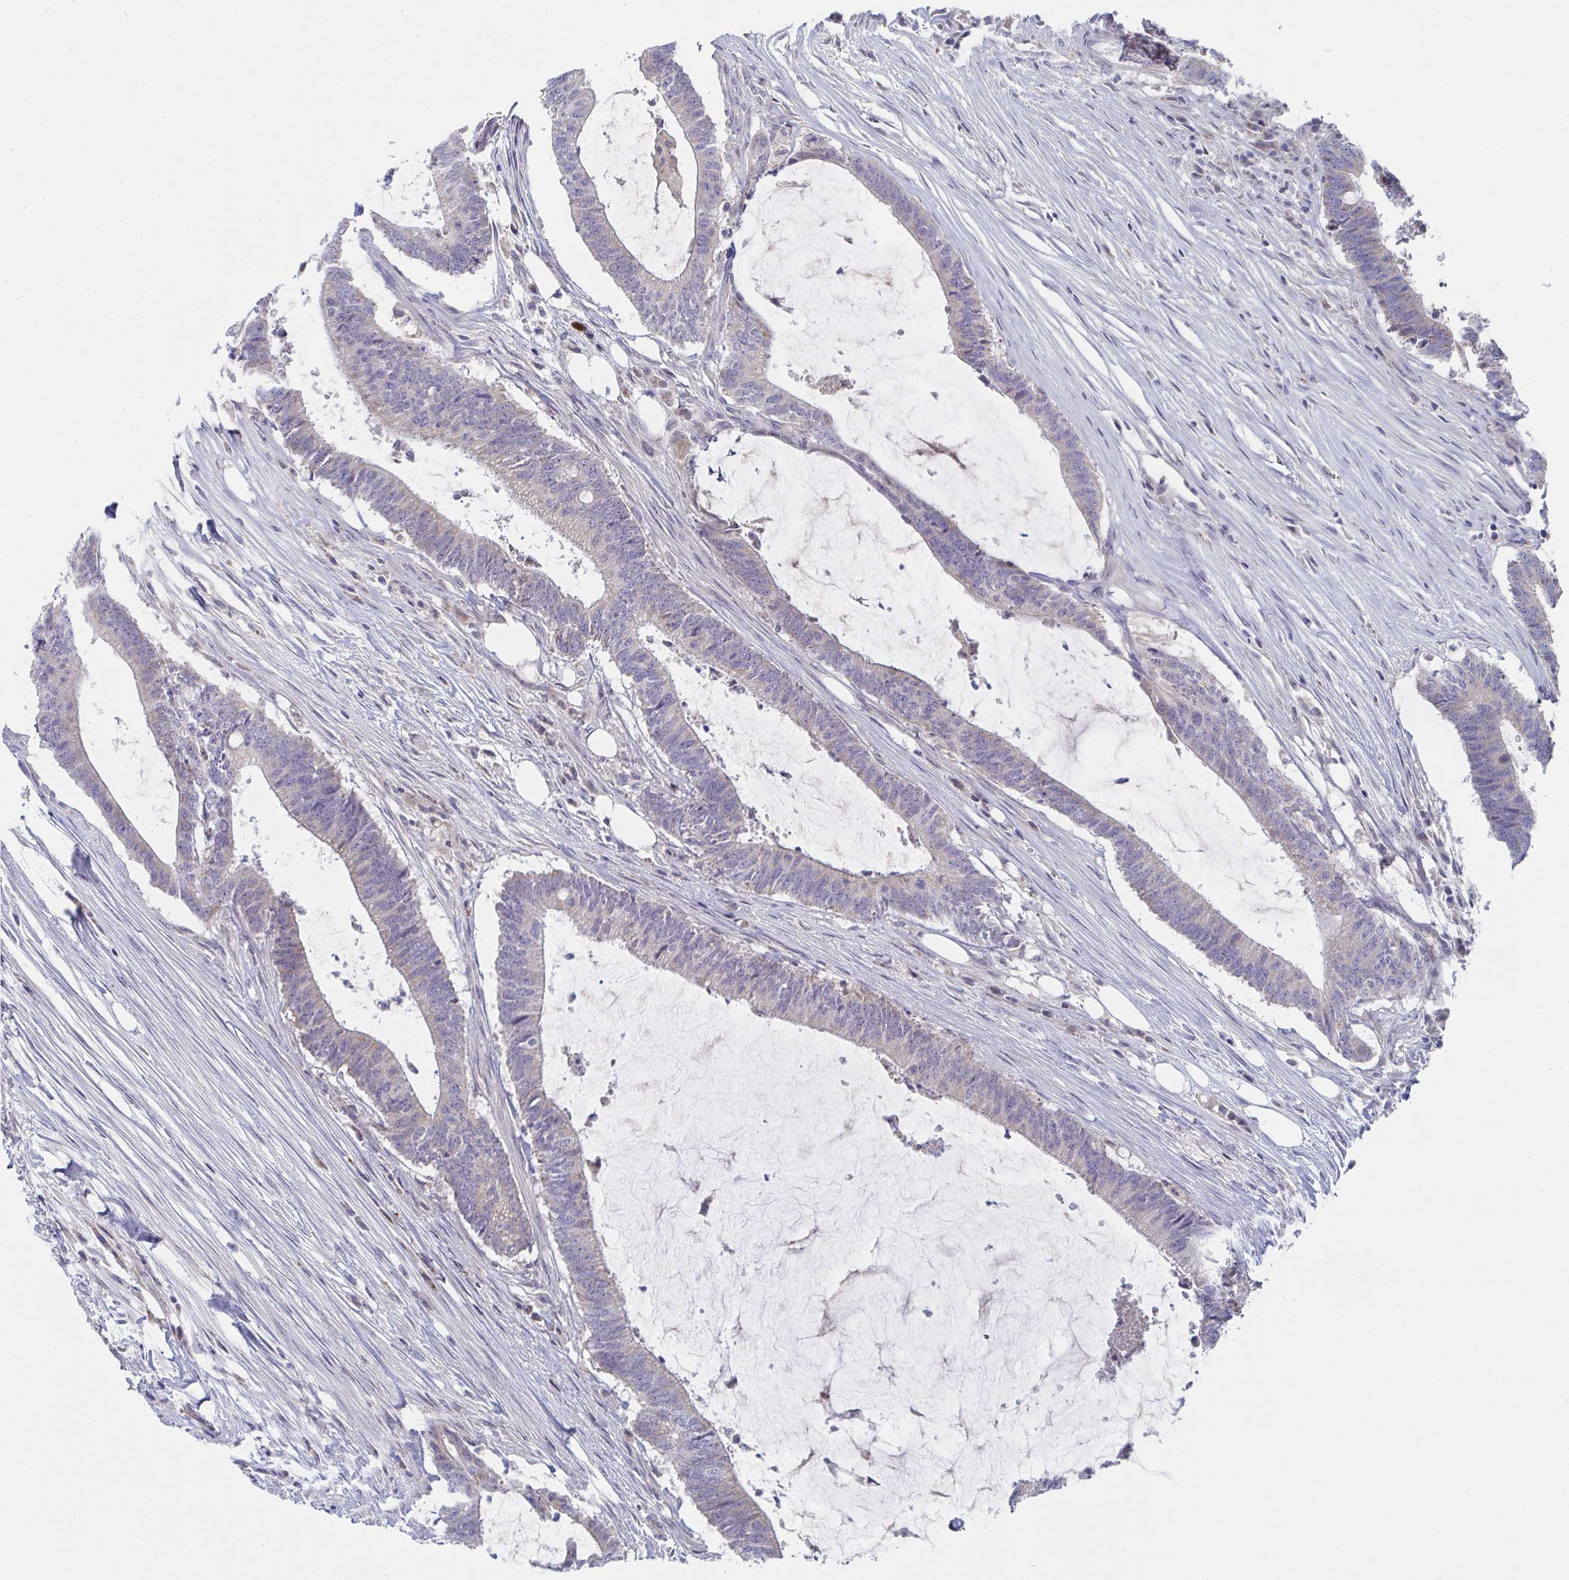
{"staining": {"intensity": "negative", "quantity": "none", "location": "none"}, "tissue": "colorectal cancer", "cell_type": "Tumor cells", "image_type": "cancer", "snomed": [{"axis": "morphology", "description": "Adenocarcinoma, NOS"}, {"axis": "topography", "description": "Colon"}], "caption": "High magnification brightfield microscopy of colorectal adenocarcinoma stained with DAB (3,3'-diaminobenzidine) (brown) and counterstained with hematoxylin (blue): tumor cells show no significant expression.", "gene": "VWDE", "patient": {"sex": "female", "age": 43}}